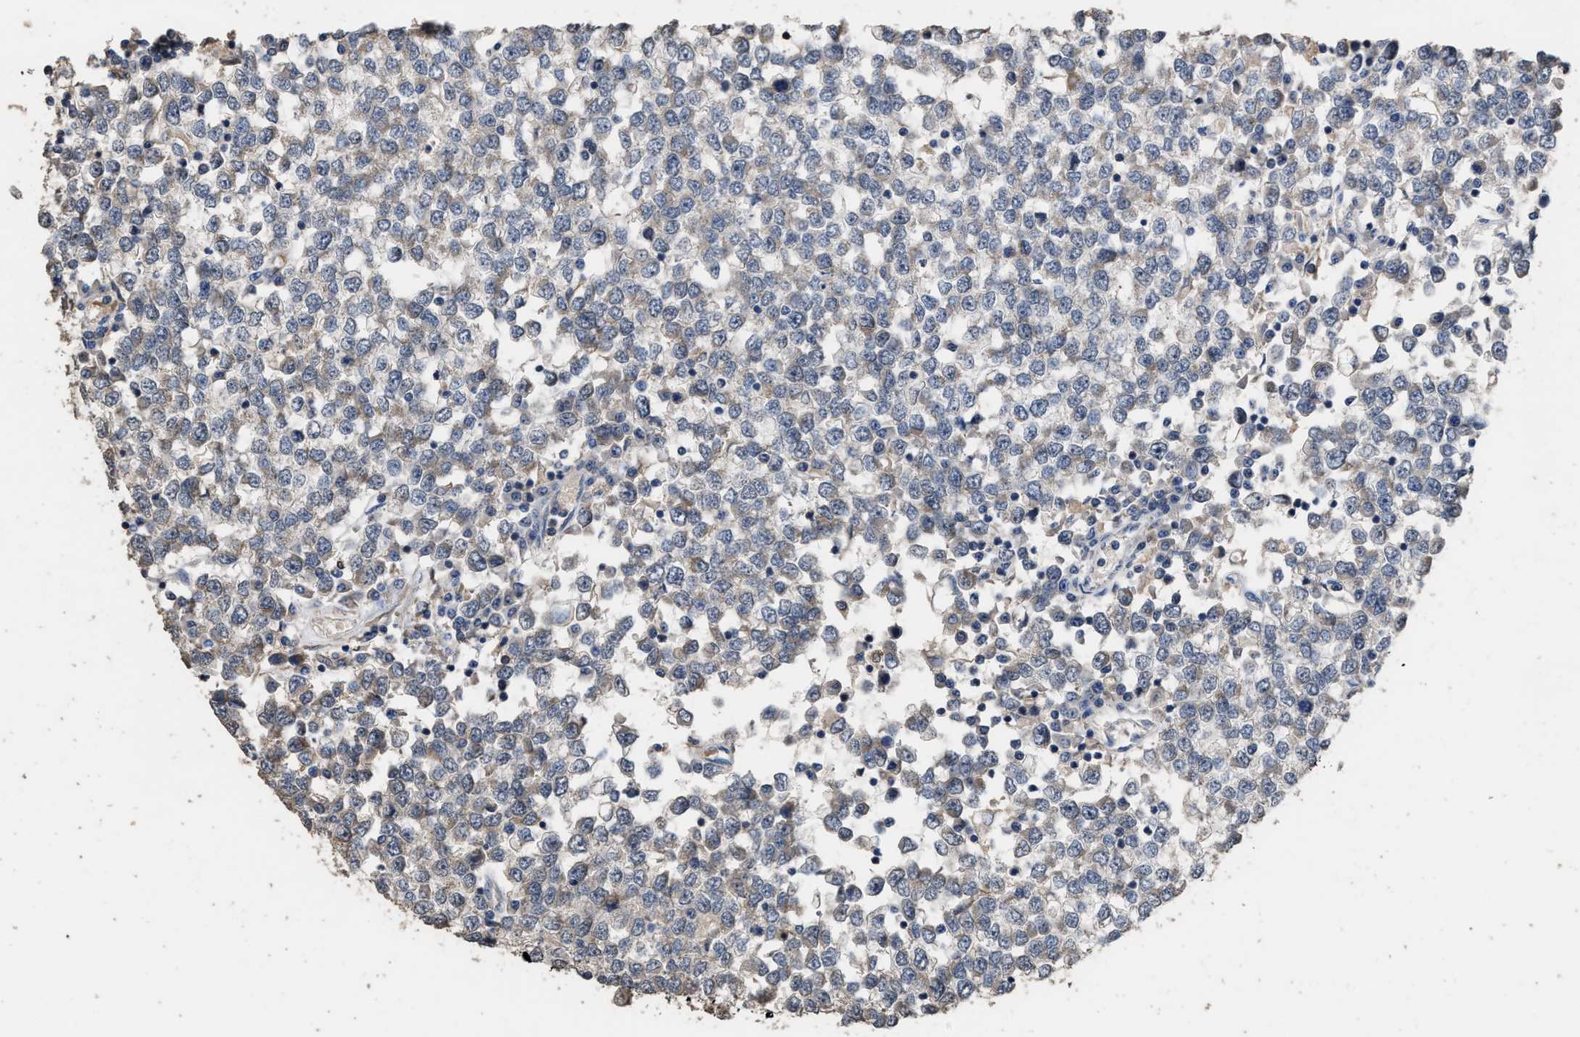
{"staining": {"intensity": "weak", "quantity": "25%-75%", "location": "cytoplasmic/membranous"}, "tissue": "testis cancer", "cell_type": "Tumor cells", "image_type": "cancer", "snomed": [{"axis": "morphology", "description": "Seminoma, NOS"}, {"axis": "topography", "description": "Testis"}], "caption": "Testis cancer (seminoma) stained with a protein marker displays weak staining in tumor cells.", "gene": "TDRKH", "patient": {"sex": "male", "age": 65}}